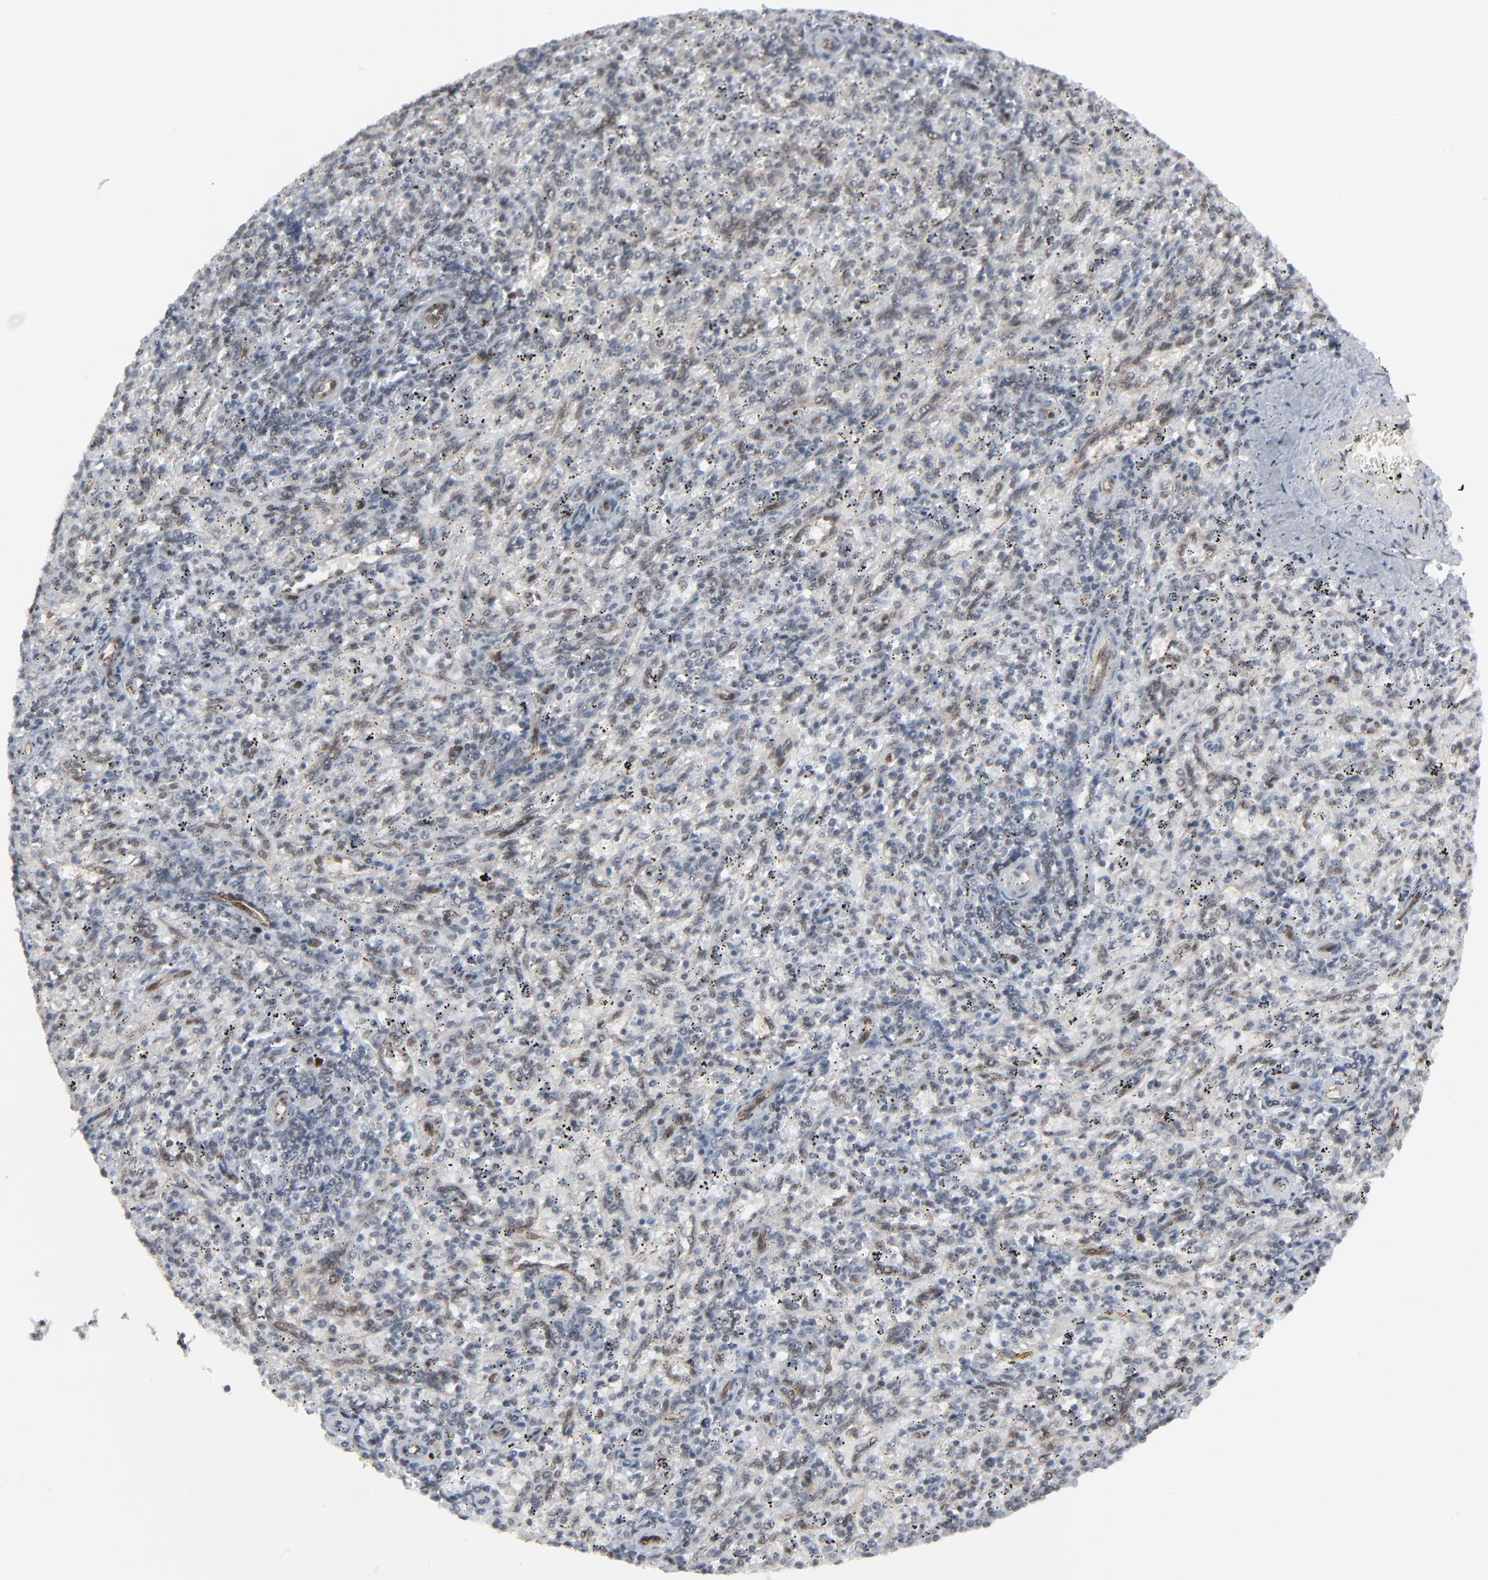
{"staining": {"intensity": "weak", "quantity": "<25%", "location": "nuclear"}, "tissue": "spleen", "cell_type": "Cells in red pulp", "image_type": "normal", "snomed": [{"axis": "morphology", "description": "Normal tissue, NOS"}, {"axis": "topography", "description": "Spleen"}], "caption": "This is an IHC photomicrograph of normal human spleen. There is no positivity in cells in red pulp.", "gene": "FBXO28", "patient": {"sex": "female", "age": 10}}